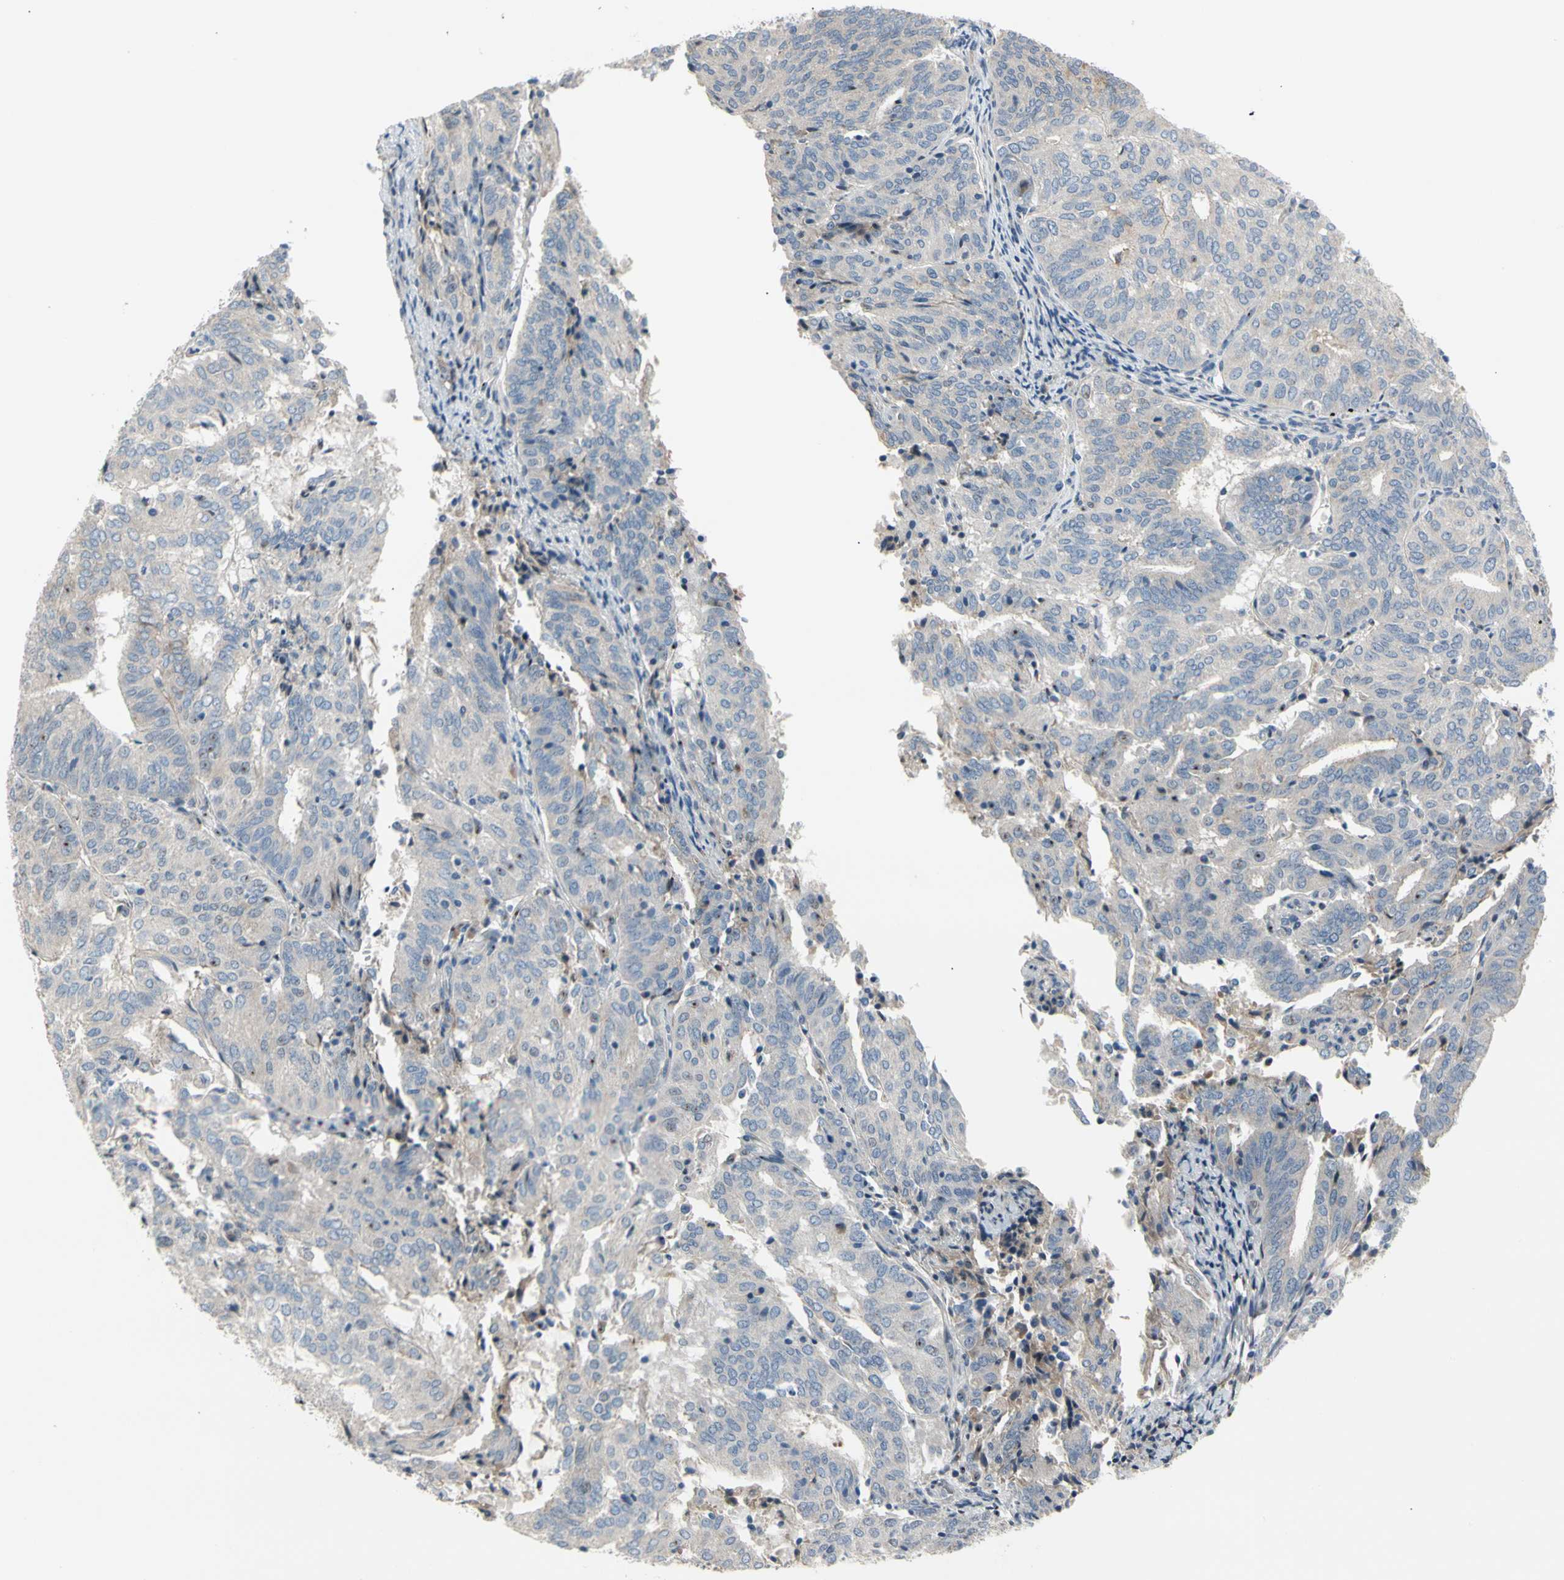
{"staining": {"intensity": "strong", "quantity": "<25%", "location": "cytoplasmic/membranous,nuclear"}, "tissue": "endometrial cancer", "cell_type": "Tumor cells", "image_type": "cancer", "snomed": [{"axis": "morphology", "description": "Adenocarcinoma, NOS"}, {"axis": "topography", "description": "Uterus"}], "caption": "The histopathology image displays staining of endometrial cancer, revealing strong cytoplasmic/membranous and nuclear protein positivity (brown color) within tumor cells.", "gene": "NFASC", "patient": {"sex": "female", "age": 60}}